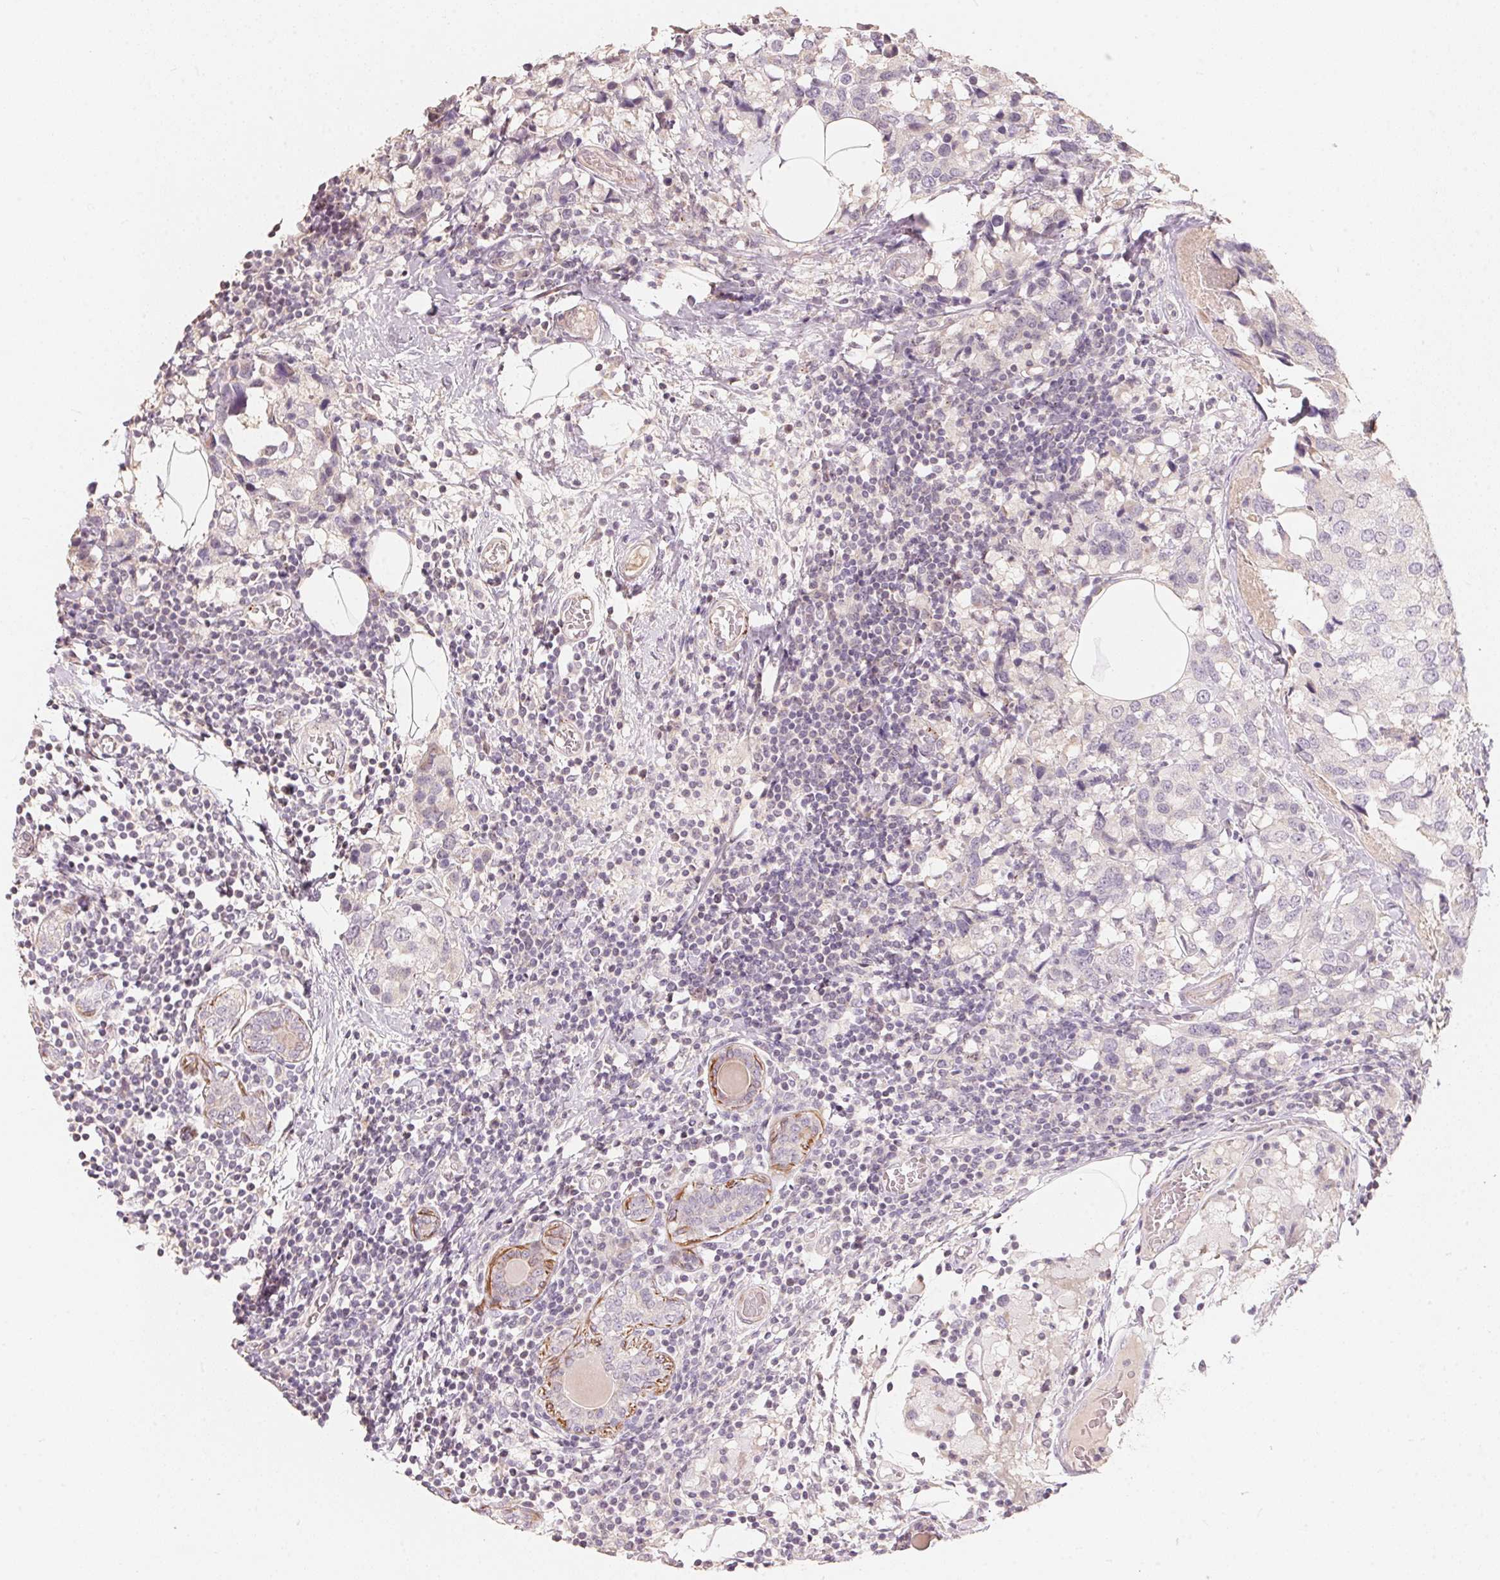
{"staining": {"intensity": "negative", "quantity": "none", "location": "none"}, "tissue": "breast cancer", "cell_type": "Tumor cells", "image_type": "cancer", "snomed": [{"axis": "morphology", "description": "Lobular carcinoma"}, {"axis": "topography", "description": "Breast"}], "caption": "Immunohistochemistry (IHC) histopathology image of human breast cancer stained for a protein (brown), which displays no positivity in tumor cells.", "gene": "TP53AIP1", "patient": {"sex": "female", "age": 59}}